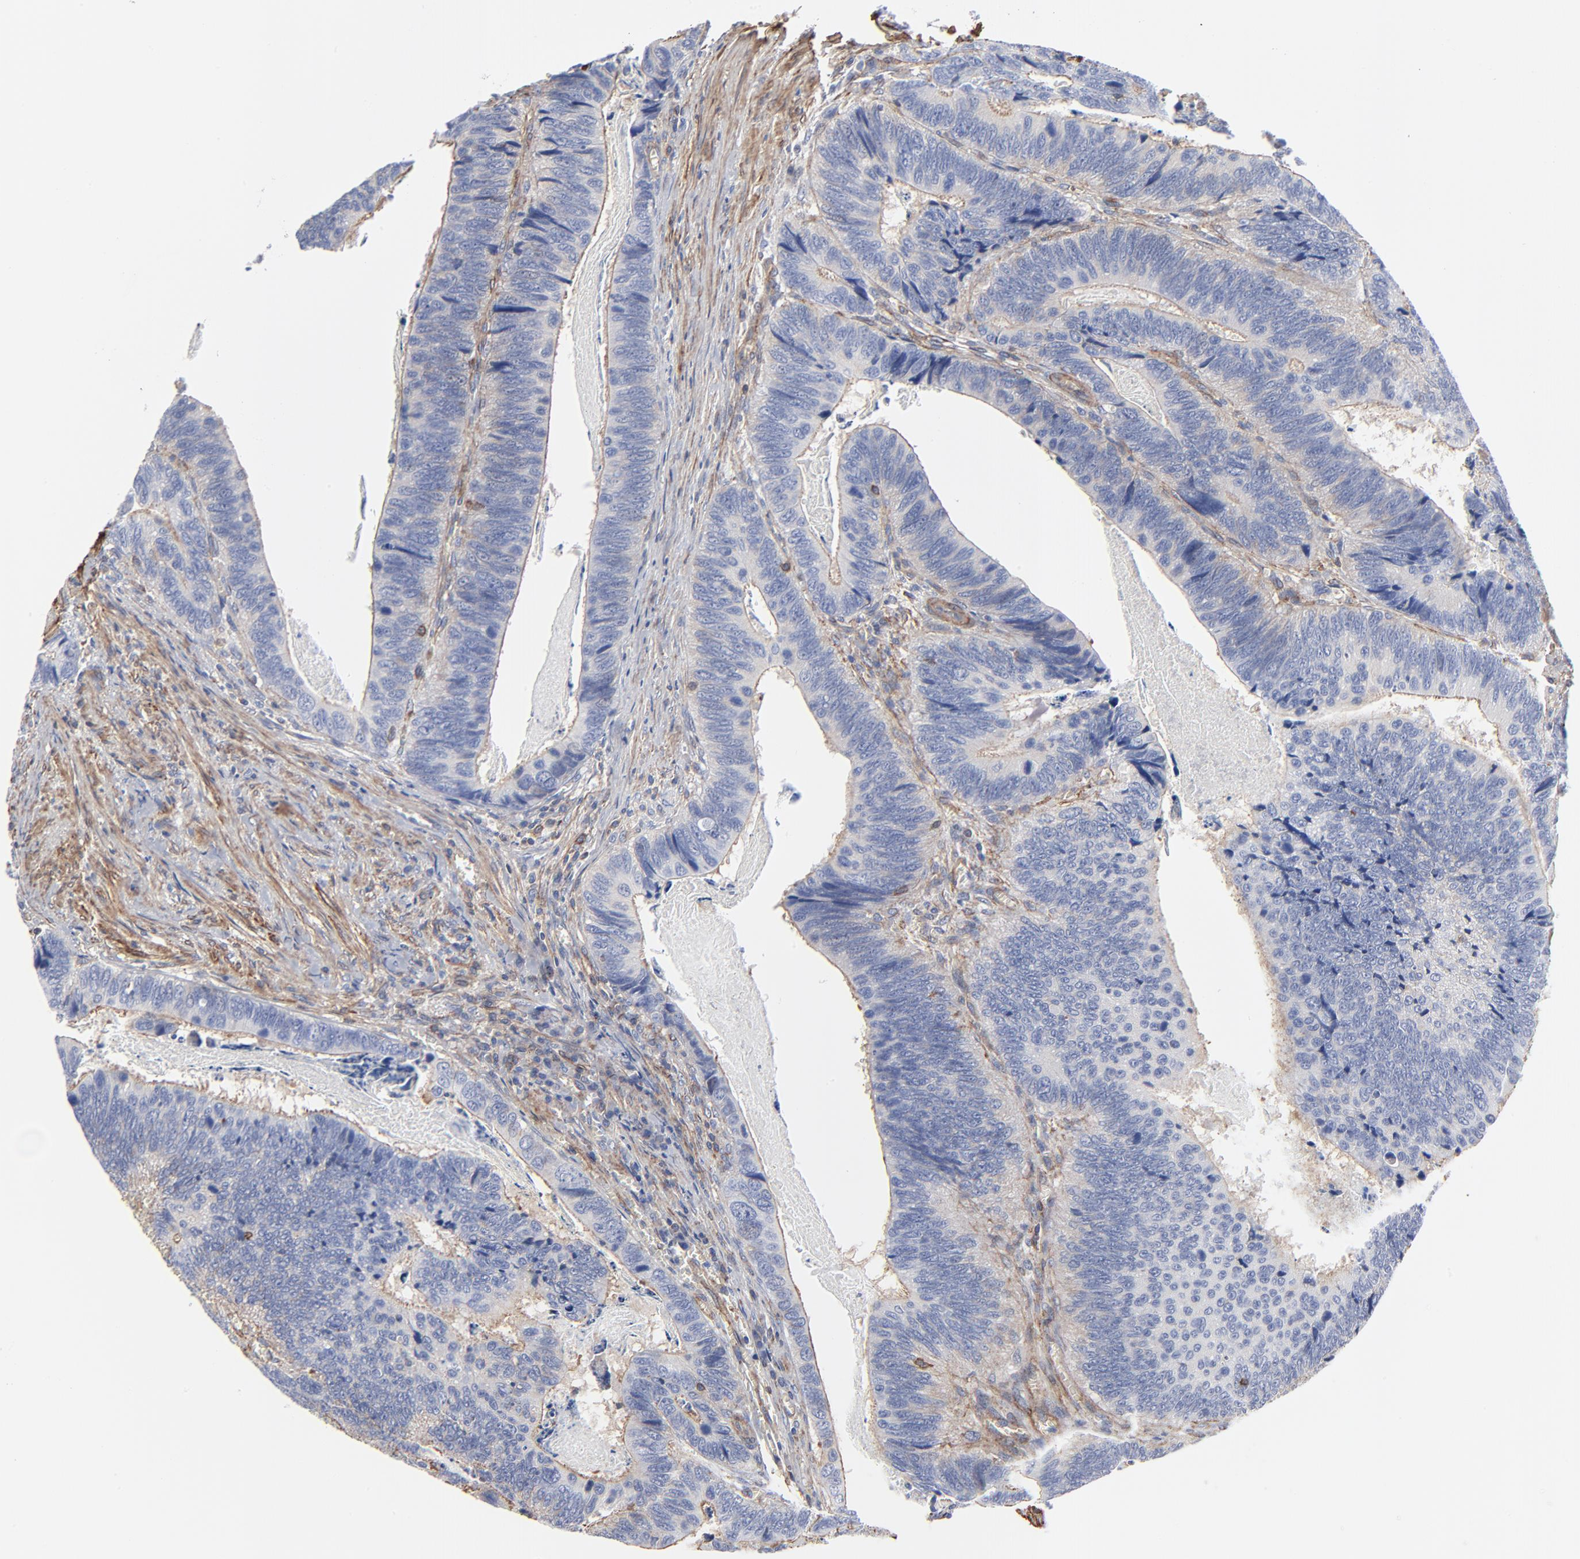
{"staining": {"intensity": "weak", "quantity": ">75%", "location": "cytoplasmic/membranous"}, "tissue": "colorectal cancer", "cell_type": "Tumor cells", "image_type": "cancer", "snomed": [{"axis": "morphology", "description": "Adenocarcinoma, NOS"}, {"axis": "topography", "description": "Colon"}], "caption": "An immunohistochemistry image of tumor tissue is shown. Protein staining in brown highlights weak cytoplasmic/membranous positivity in adenocarcinoma (colorectal) within tumor cells. The staining is performed using DAB (3,3'-diaminobenzidine) brown chromogen to label protein expression. The nuclei are counter-stained blue using hematoxylin.", "gene": "ACTA2", "patient": {"sex": "male", "age": 72}}